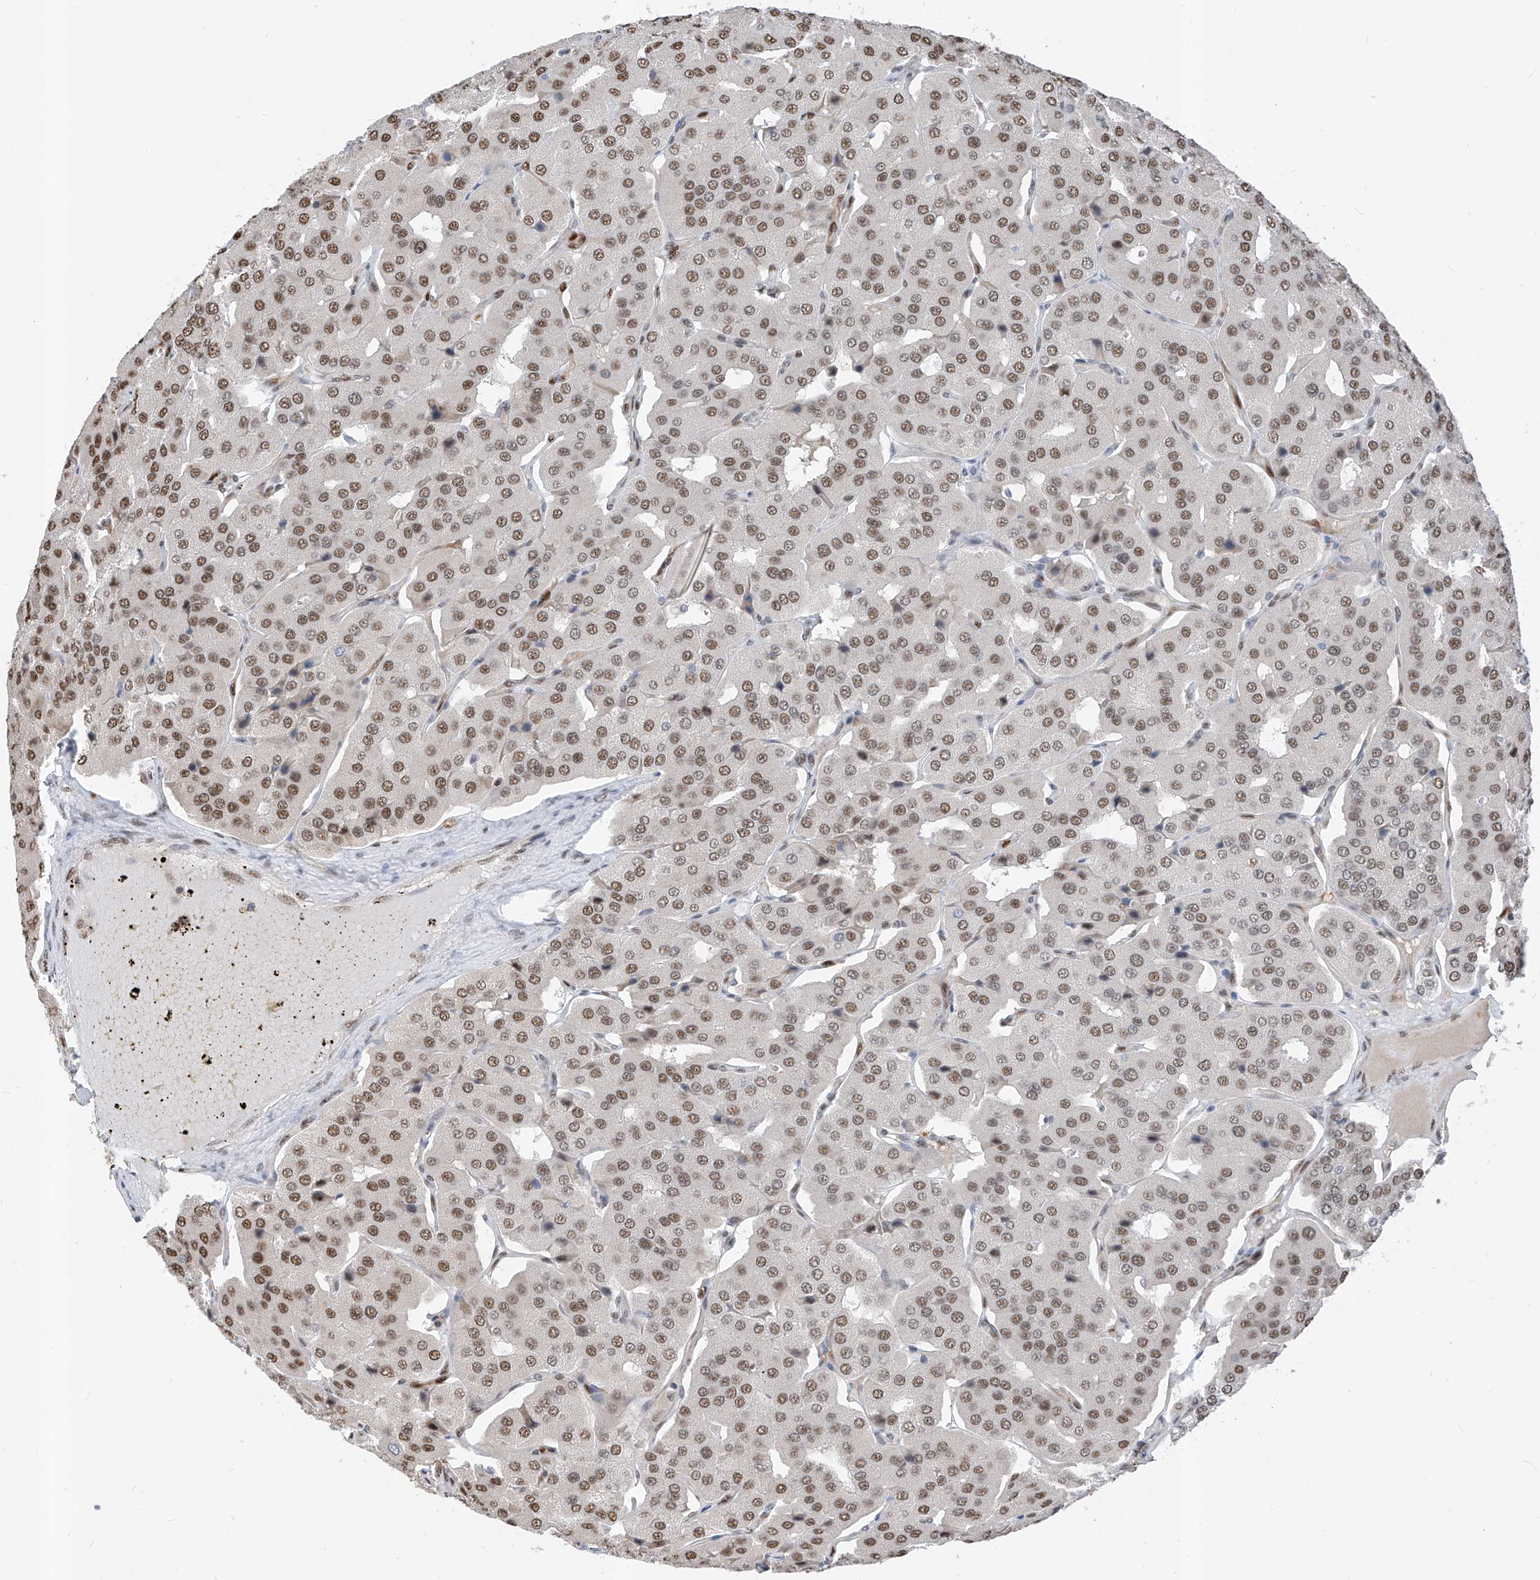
{"staining": {"intensity": "moderate", "quantity": ">75%", "location": "nuclear"}, "tissue": "parathyroid gland", "cell_type": "Glandular cells", "image_type": "normal", "snomed": [{"axis": "morphology", "description": "Normal tissue, NOS"}, {"axis": "morphology", "description": "Adenoma, NOS"}, {"axis": "topography", "description": "Parathyroid gland"}], "caption": "Protein staining displays moderate nuclear expression in about >75% of glandular cells in benign parathyroid gland.", "gene": "RBP7", "patient": {"sex": "female", "age": 86}}